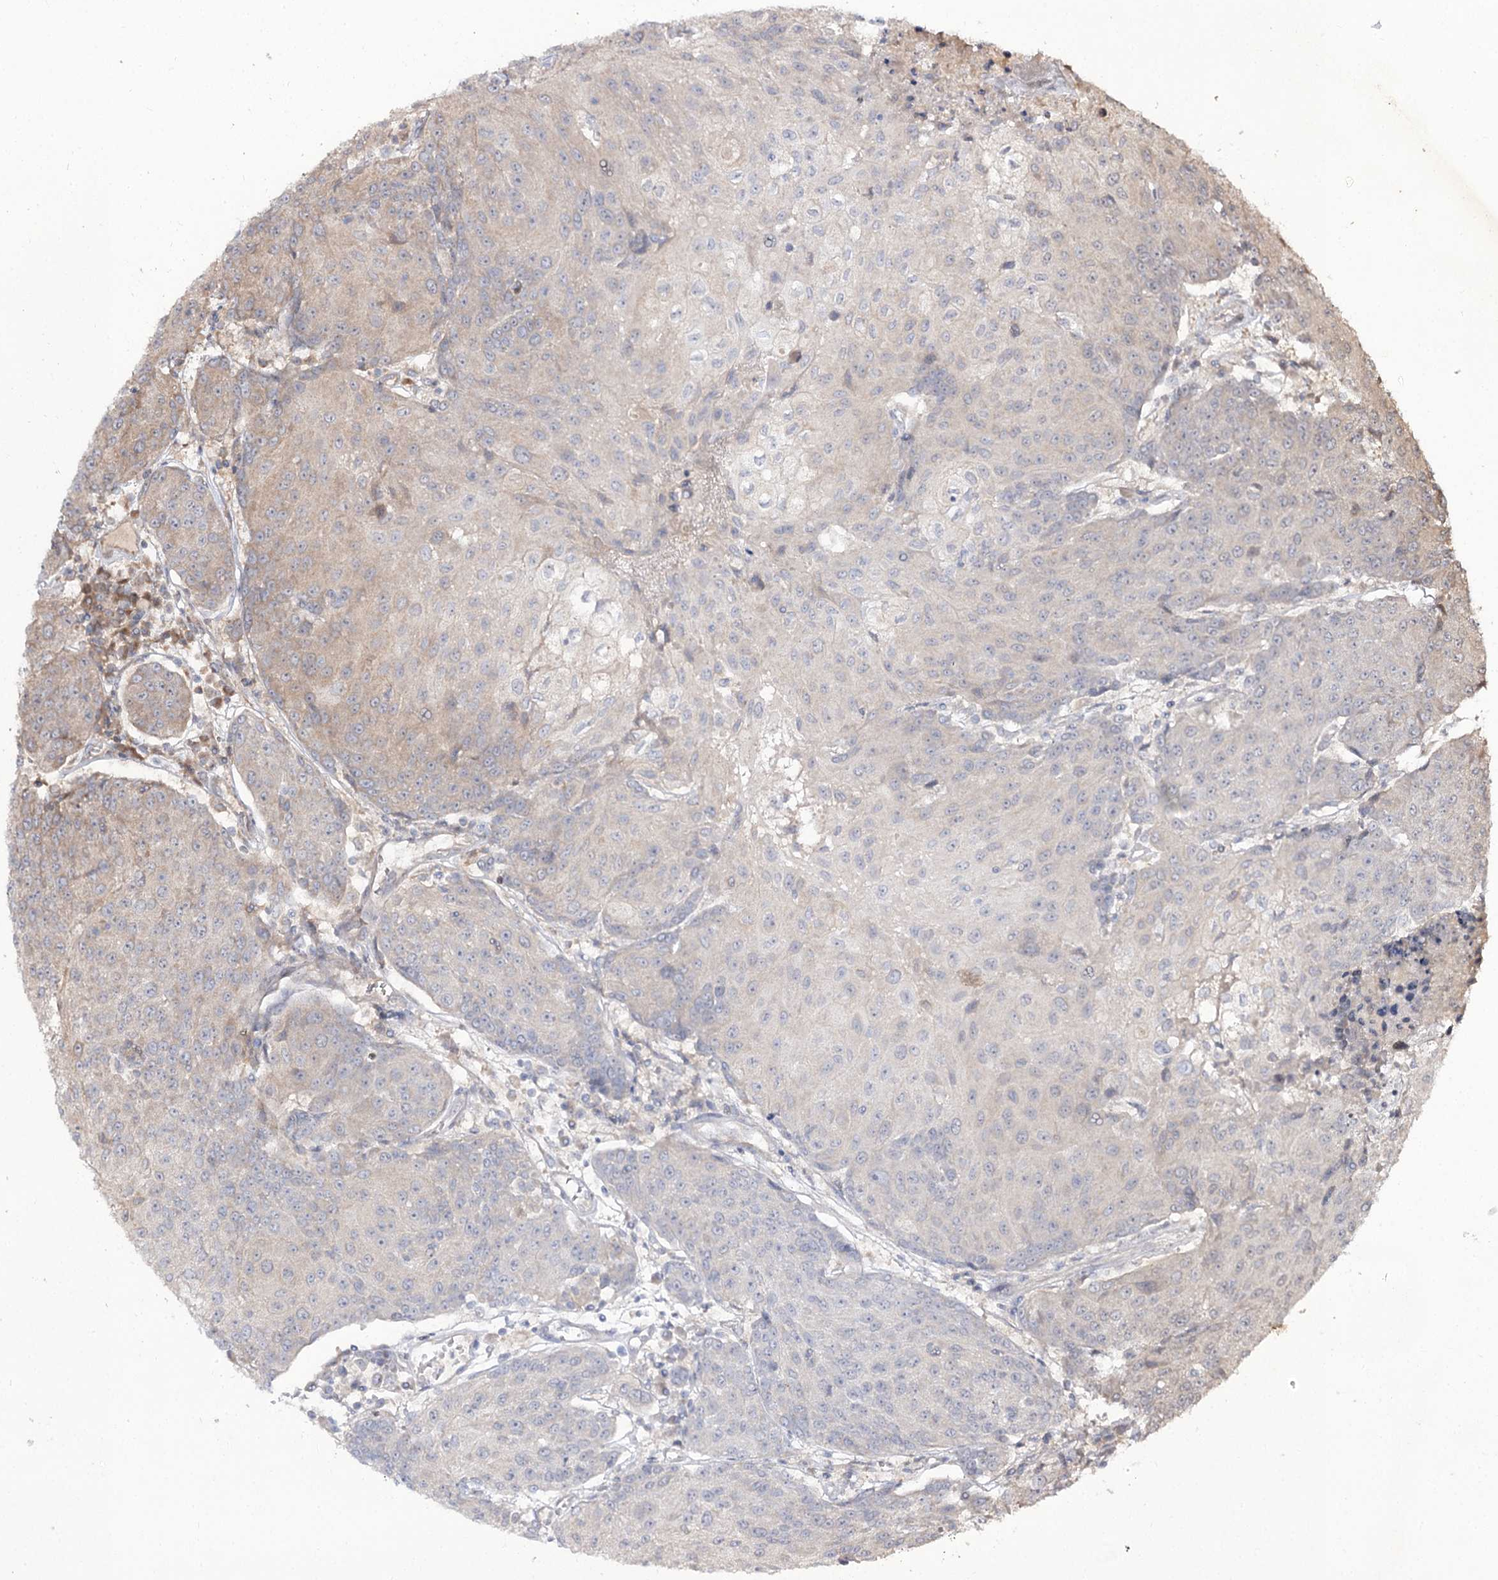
{"staining": {"intensity": "weak", "quantity": "25%-75%", "location": "cytoplasmic/membranous"}, "tissue": "urothelial cancer", "cell_type": "Tumor cells", "image_type": "cancer", "snomed": [{"axis": "morphology", "description": "Urothelial carcinoma, High grade"}, {"axis": "topography", "description": "Urinary bladder"}], "caption": "Human urothelial carcinoma (high-grade) stained with a brown dye demonstrates weak cytoplasmic/membranous positive expression in approximately 25%-75% of tumor cells.", "gene": "C11orf80", "patient": {"sex": "female", "age": 85}}